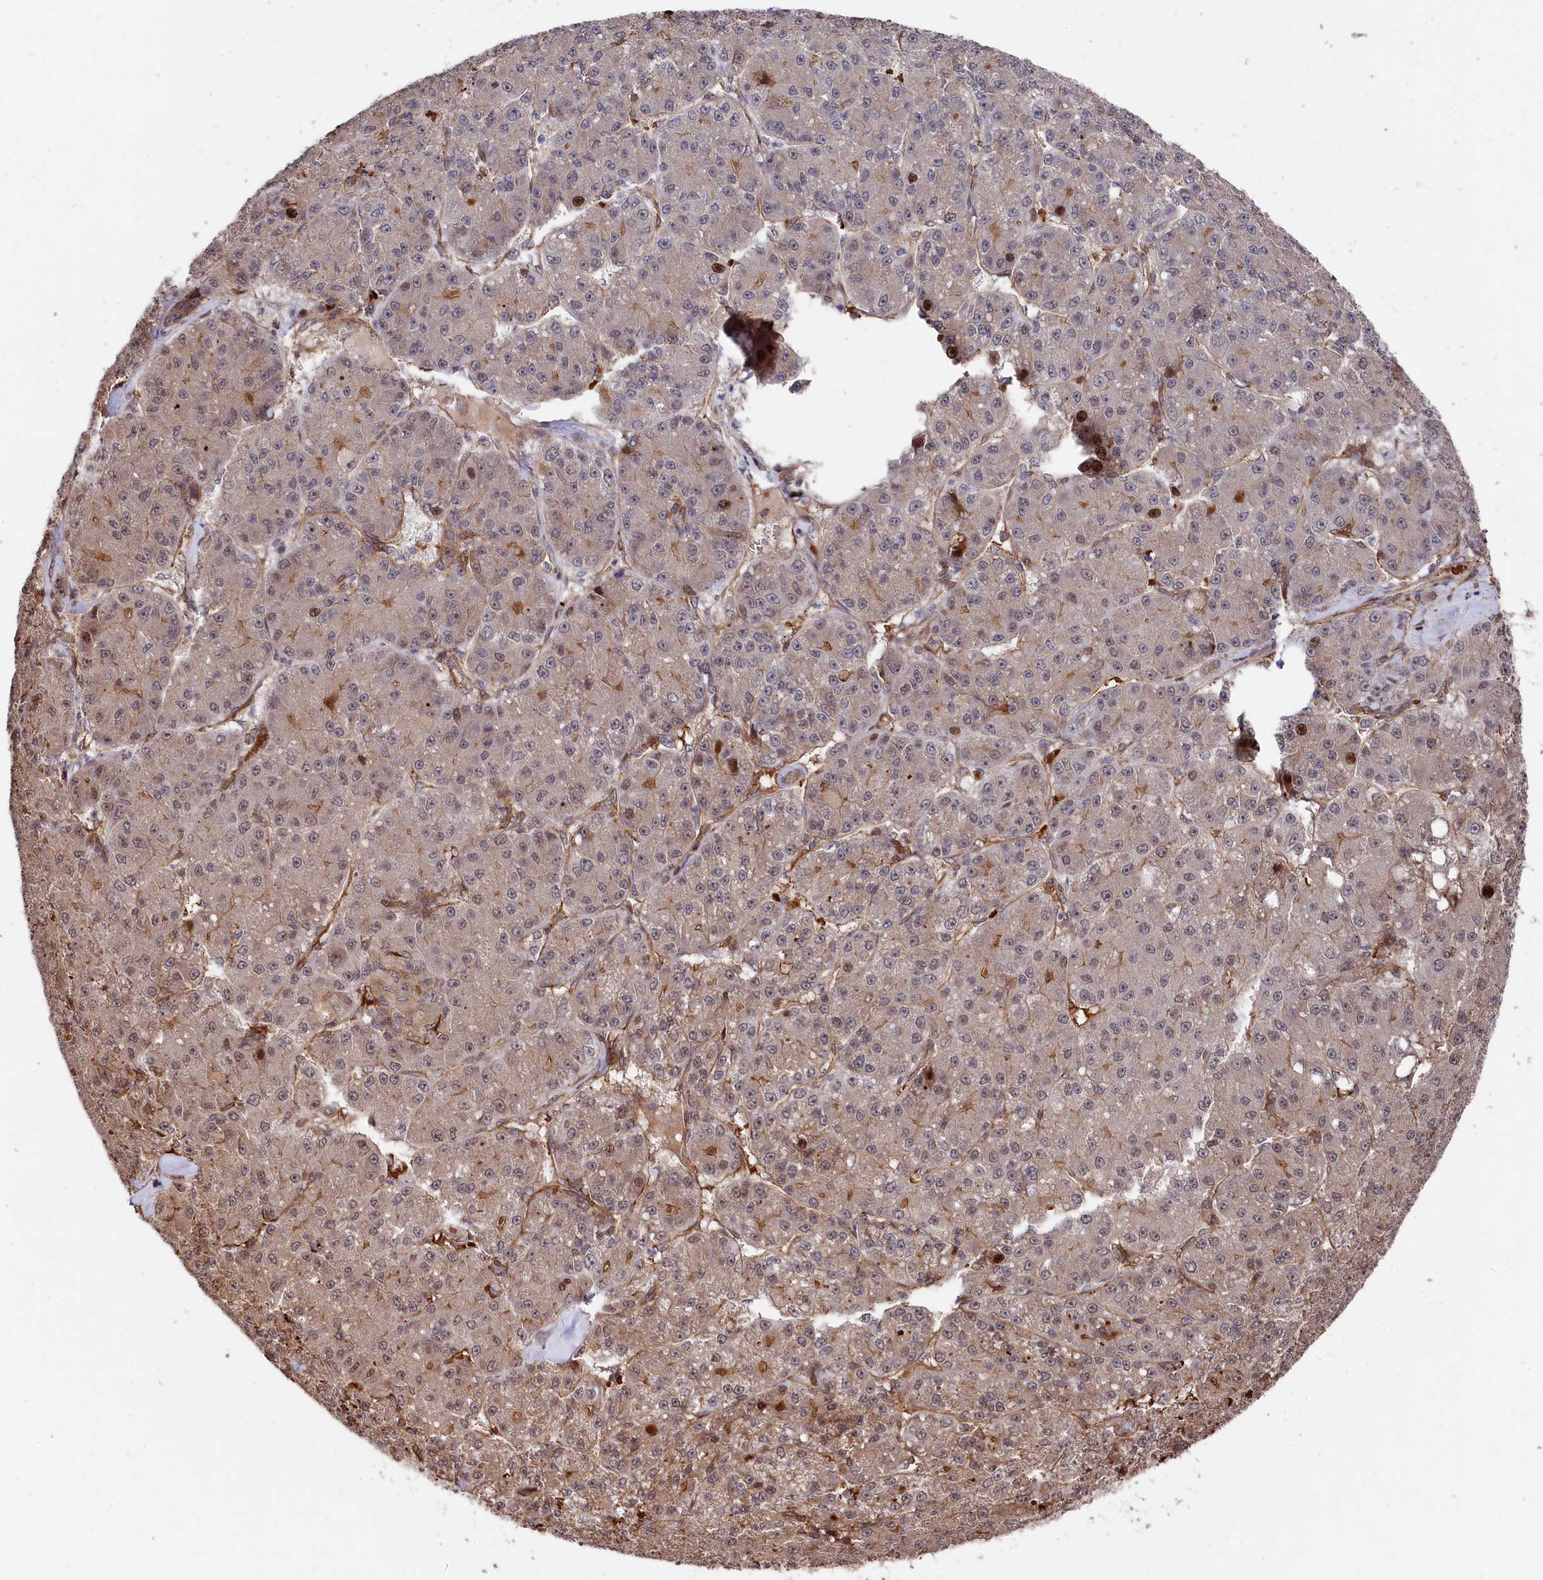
{"staining": {"intensity": "weak", "quantity": "25%-75%", "location": "cytoplasmic/membranous,nuclear"}, "tissue": "liver cancer", "cell_type": "Tumor cells", "image_type": "cancer", "snomed": [{"axis": "morphology", "description": "Carcinoma, Hepatocellular, NOS"}, {"axis": "topography", "description": "Liver"}], "caption": "Tumor cells exhibit low levels of weak cytoplasmic/membranous and nuclear positivity in about 25%-75% of cells in human hepatocellular carcinoma (liver).", "gene": "TNKS1BP1", "patient": {"sex": "male", "age": 67}}